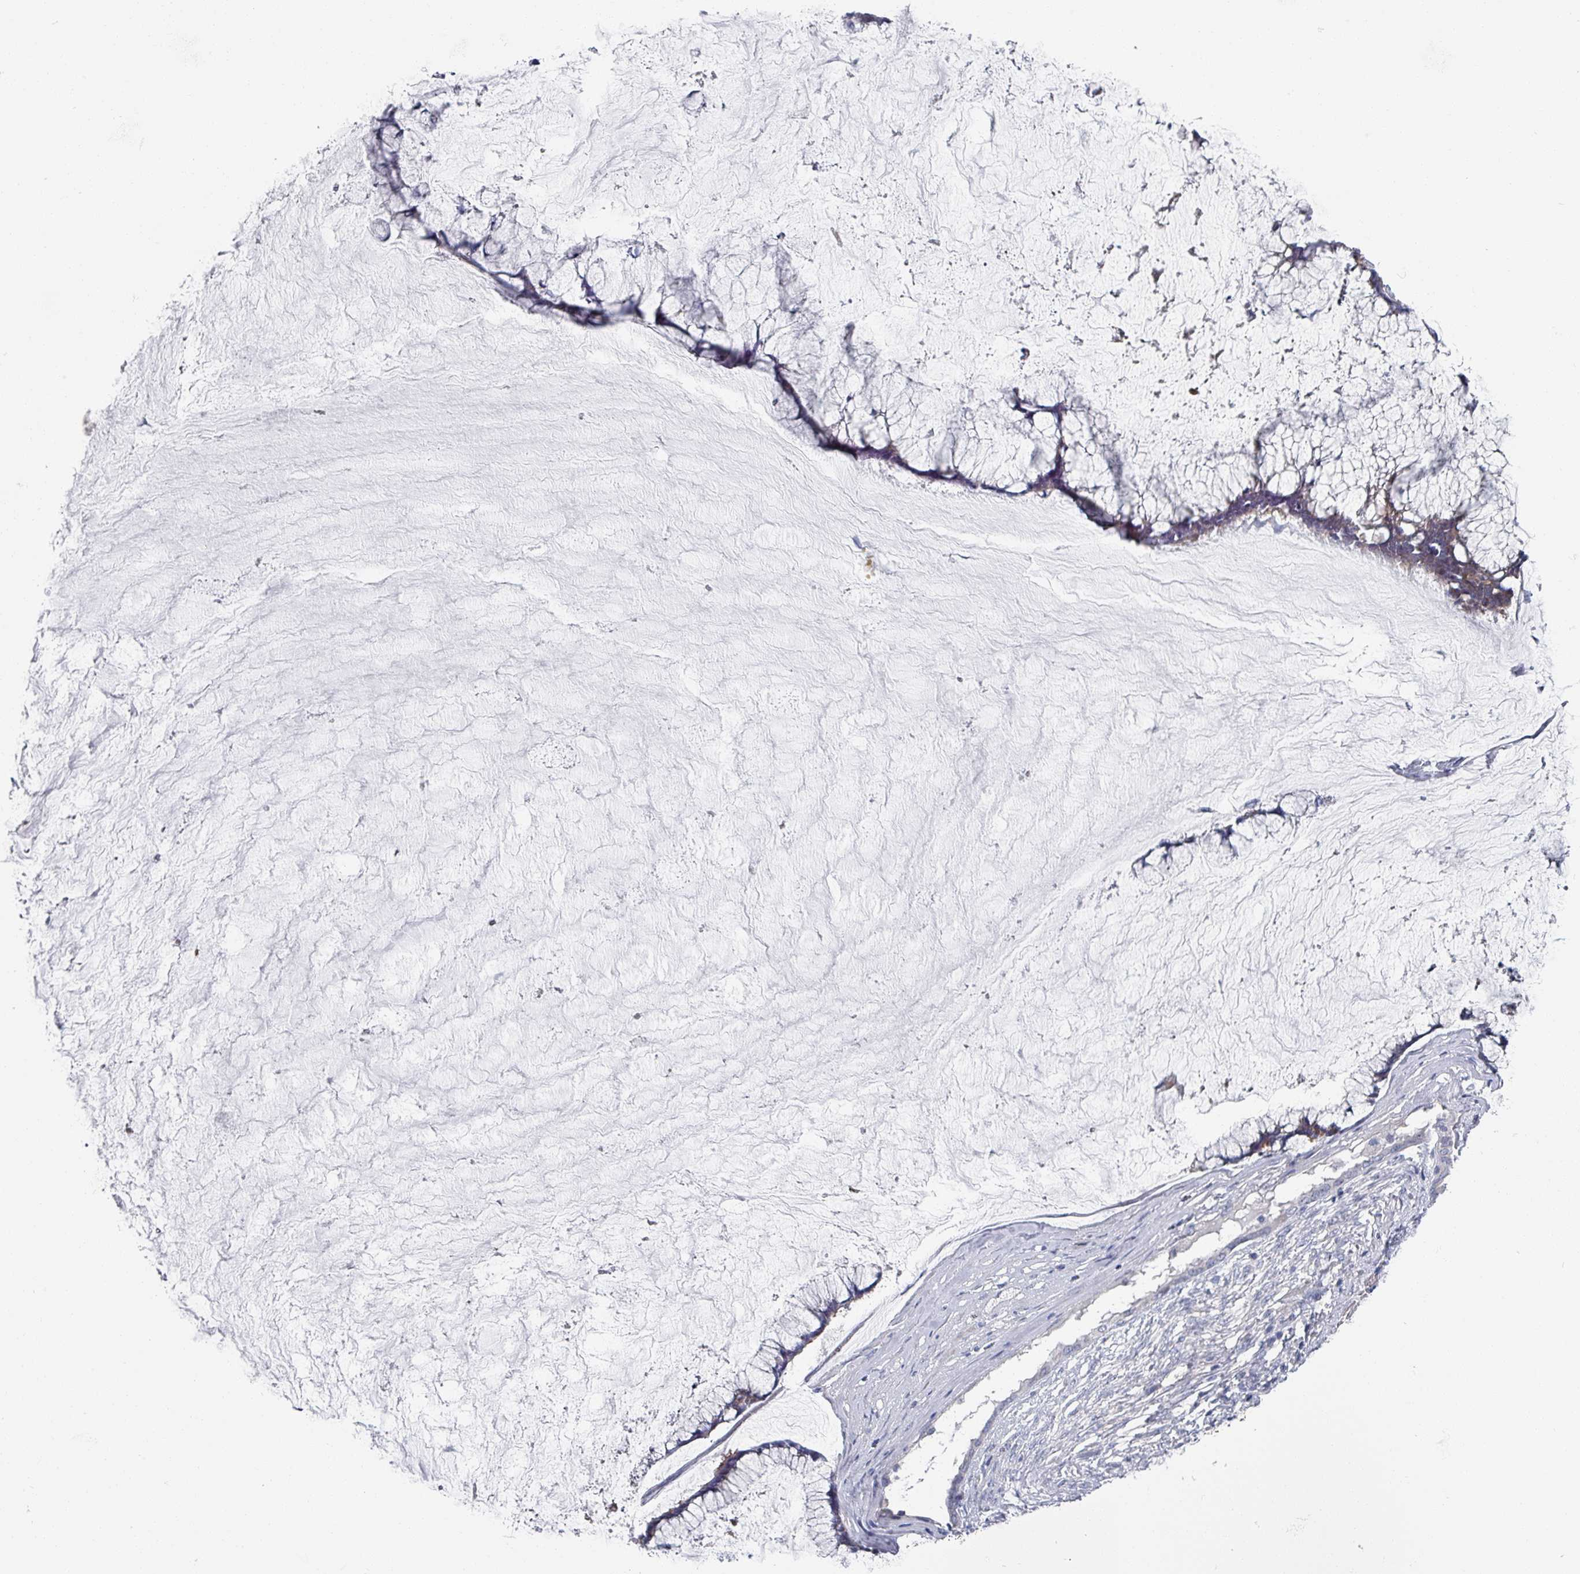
{"staining": {"intensity": "weak", "quantity": "<25%", "location": "cytoplasmic/membranous"}, "tissue": "ovarian cancer", "cell_type": "Tumor cells", "image_type": "cancer", "snomed": [{"axis": "morphology", "description": "Cystadenocarcinoma, mucinous, NOS"}, {"axis": "topography", "description": "Ovary"}], "caption": "Tumor cells show no significant protein expression in ovarian cancer.", "gene": "EFL1", "patient": {"sex": "female", "age": 42}}